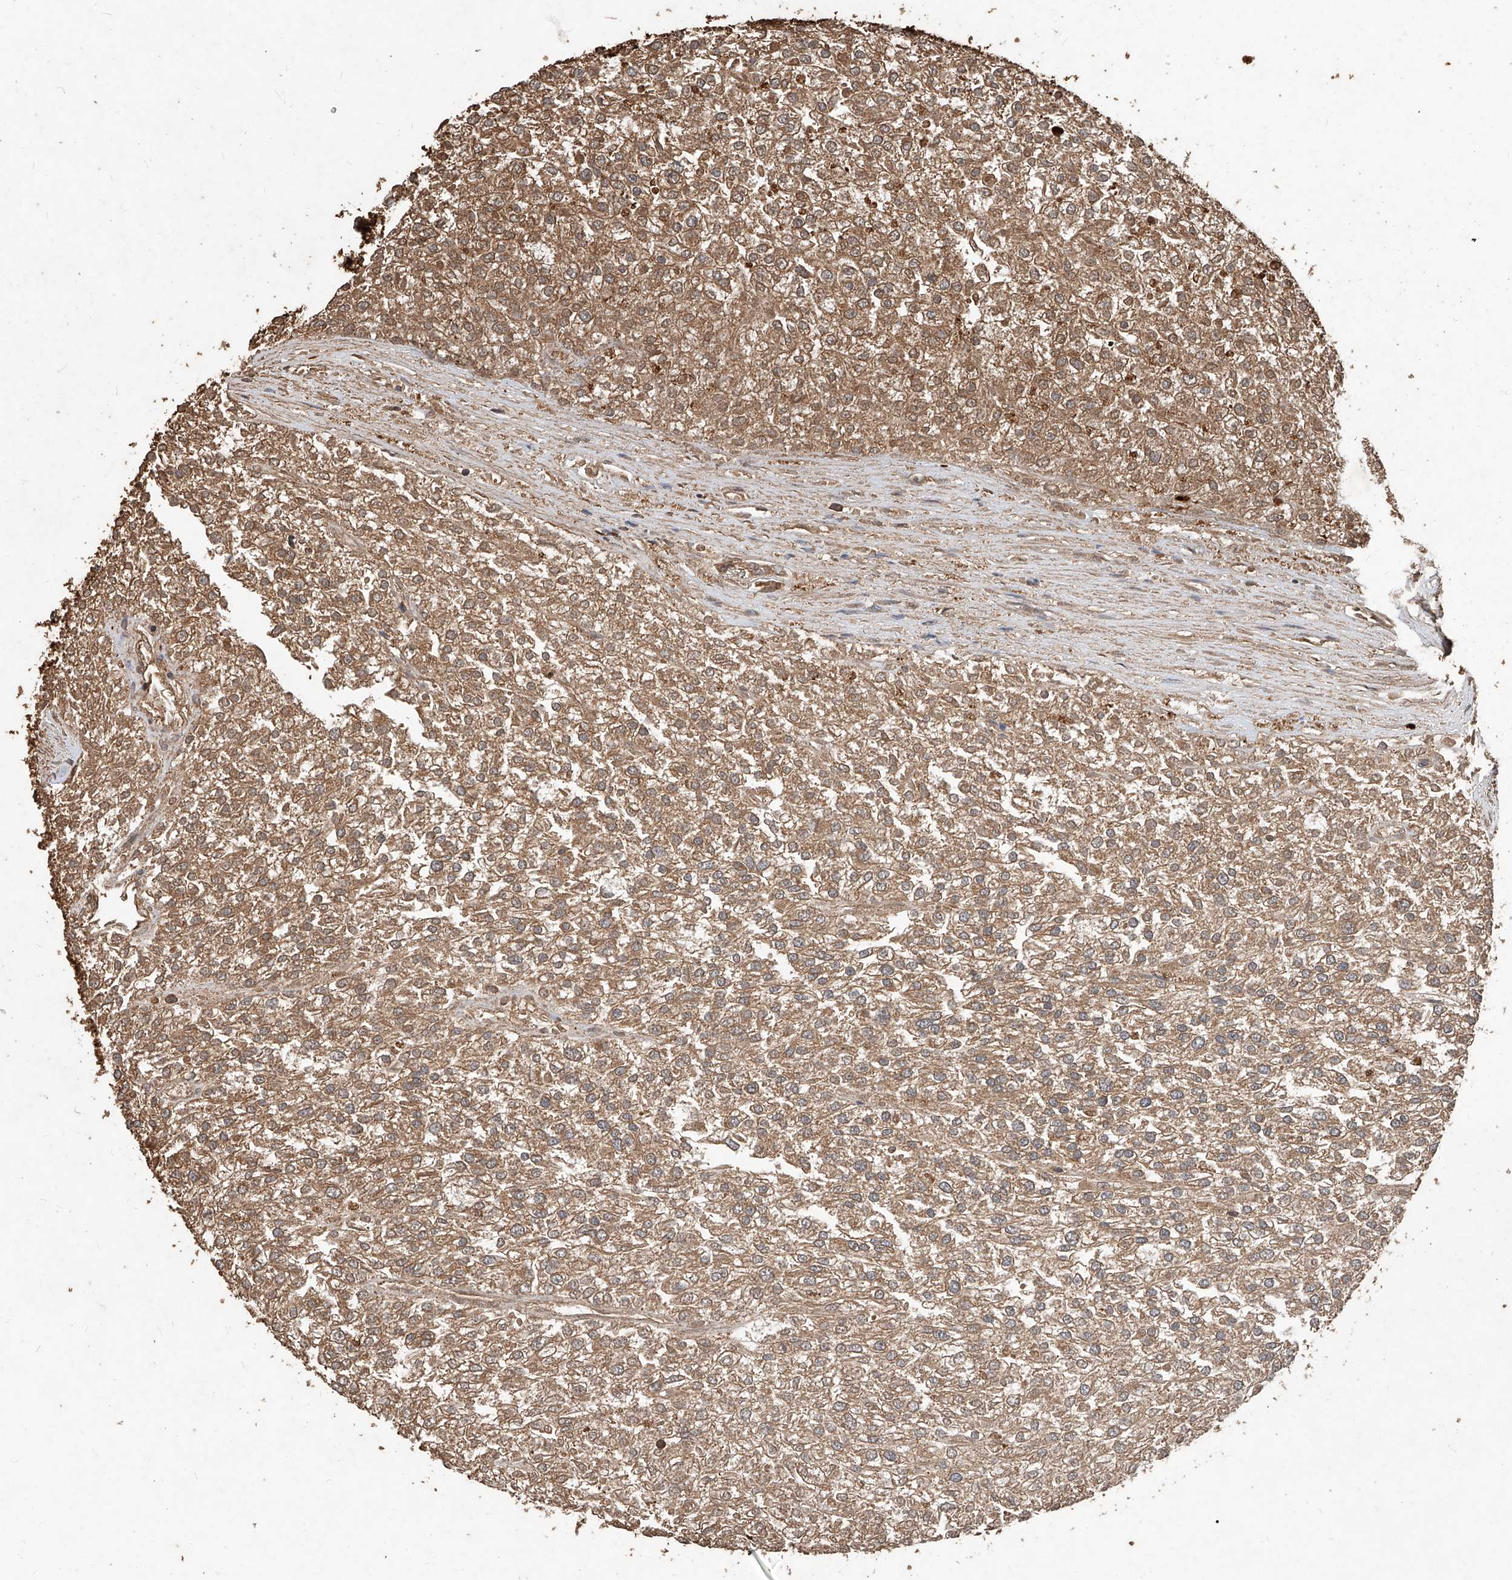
{"staining": {"intensity": "moderate", "quantity": ">75%", "location": "cytoplasmic/membranous"}, "tissue": "renal cancer", "cell_type": "Tumor cells", "image_type": "cancer", "snomed": [{"axis": "morphology", "description": "Adenocarcinoma, NOS"}, {"axis": "topography", "description": "Kidney"}], "caption": "Immunohistochemistry (DAB) staining of human renal adenocarcinoma shows moderate cytoplasmic/membranous protein staining in approximately >75% of tumor cells.", "gene": "UCP2", "patient": {"sex": "female", "age": 54}}